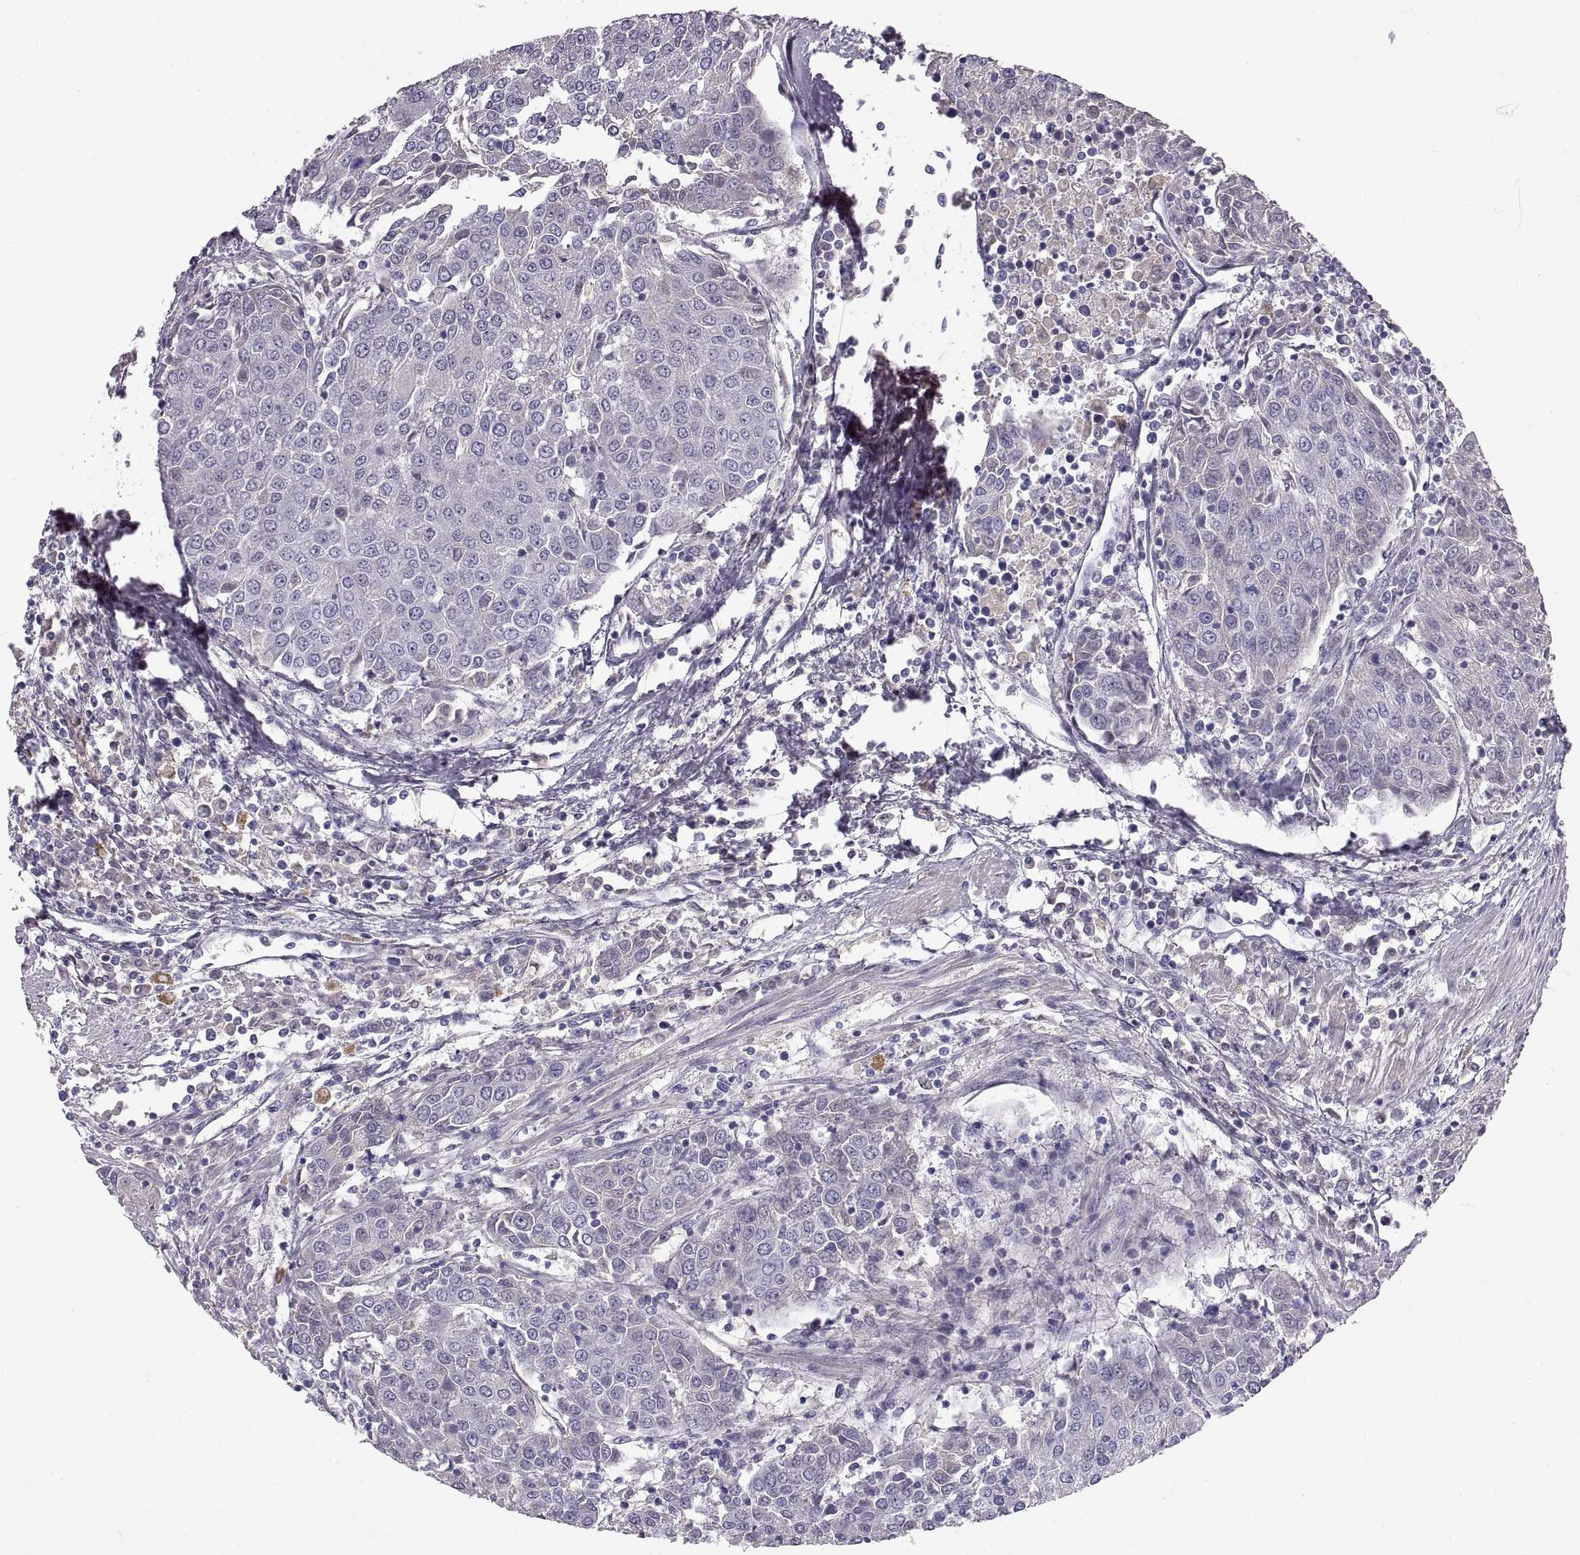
{"staining": {"intensity": "negative", "quantity": "none", "location": "none"}, "tissue": "urothelial cancer", "cell_type": "Tumor cells", "image_type": "cancer", "snomed": [{"axis": "morphology", "description": "Urothelial carcinoma, High grade"}, {"axis": "topography", "description": "Urinary bladder"}], "caption": "Tumor cells show no significant expression in high-grade urothelial carcinoma.", "gene": "ADAM32", "patient": {"sex": "female", "age": 85}}